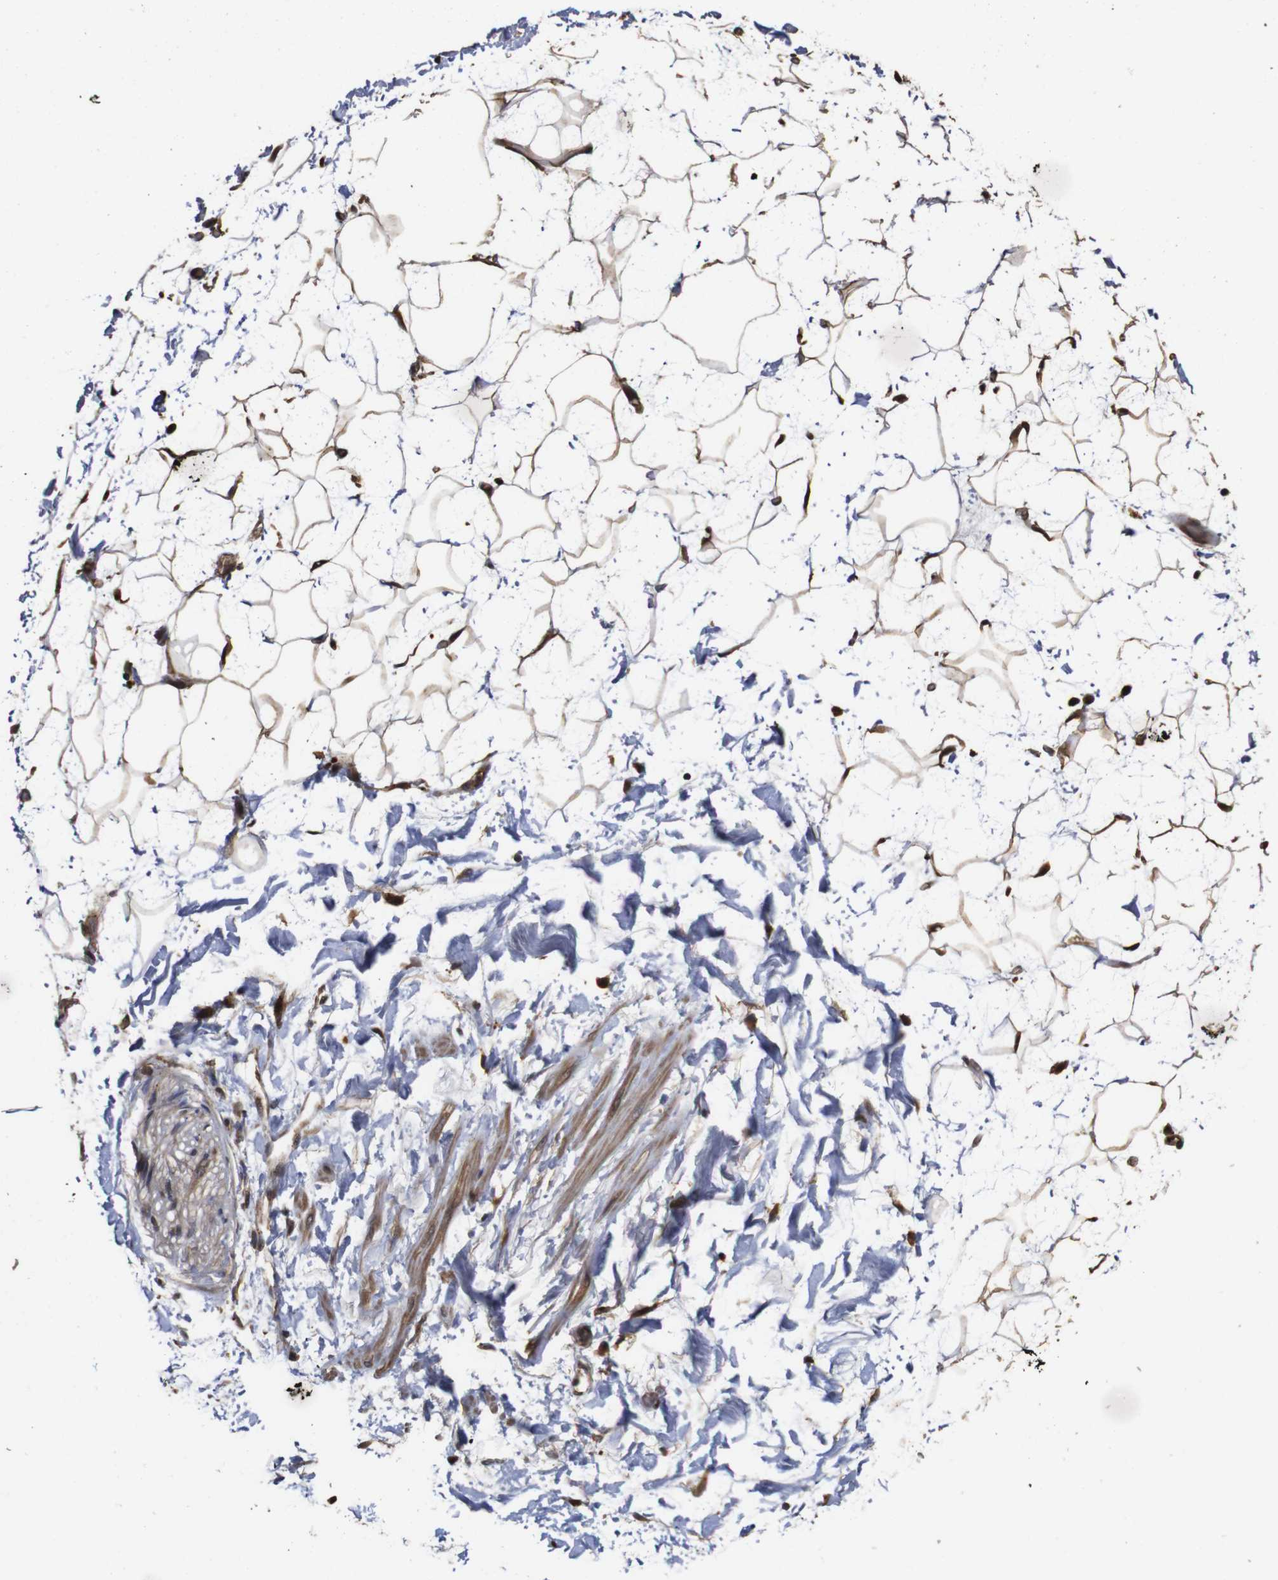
{"staining": {"intensity": "strong", "quantity": ">75%", "location": "cytoplasmic/membranous"}, "tissue": "adipose tissue", "cell_type": "Adipocytes", "image_type": "normal", "snomed": [{"axis": "morphology", "description": "Normal tissue, NOS"}, {"axis": "topography", "description": "Soft tissue"}], "caption": "This histopathology image reveals IHC staining of benign human adipose tissue, with high strong cytoplasmic/membranous positivity in about >75% of adipocytes.", "gene": "PTPN14", "patient": {"sex": "male", "age": 72}}